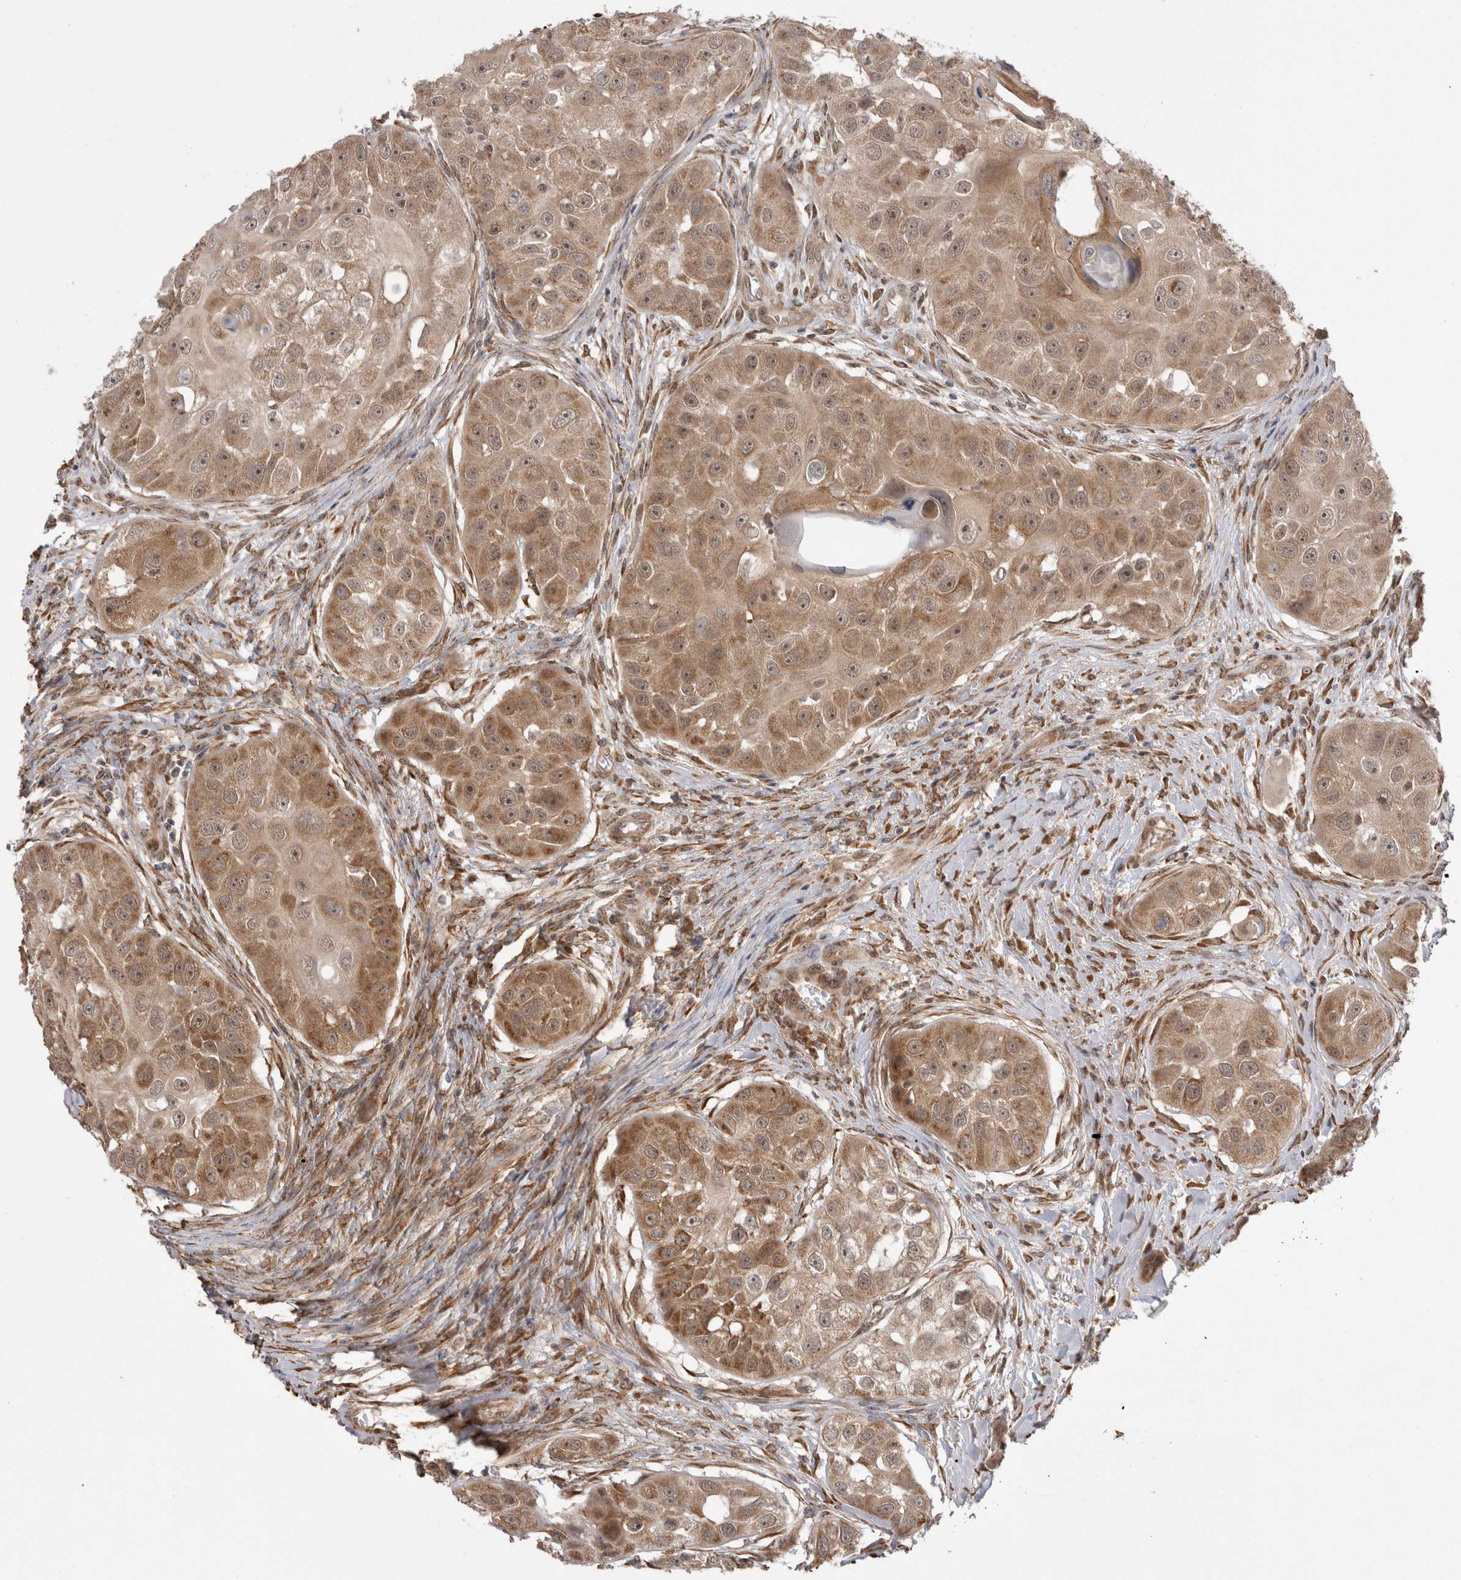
{"staining": {"intensity": "moderate", "quantity": ">75%", "location": "cytoplasmic/membranous,nuclear"}, "tissue": "head and neck cancer", "cell_type": "Tumor cells", "image_type": "cancer", "snomed": [{"axis": "morphology", "description": "Normal tissue, NOS"}, {"axis": "morphology", "description": "Squamous cell carcinoma, NOS"}, {"axis": "topography", "description": "Skeletal muscle"}, {"axis": "topography", "description": "Head-Neck"}], "caption": "A brown stain shows moderate cytoplasmic/membranous and nuclear expression of a protein in squamous cell carcinoma (head and neck) tumor cells. The protein of interest is stained brown, and the nuclei are stained in blue (DAB (3,3'-diaminobenzidine) IHC with brightfield microscopy, high magnification).", "gene": "EXOSC4", "patient": {"sex": "male", "age": 51}}